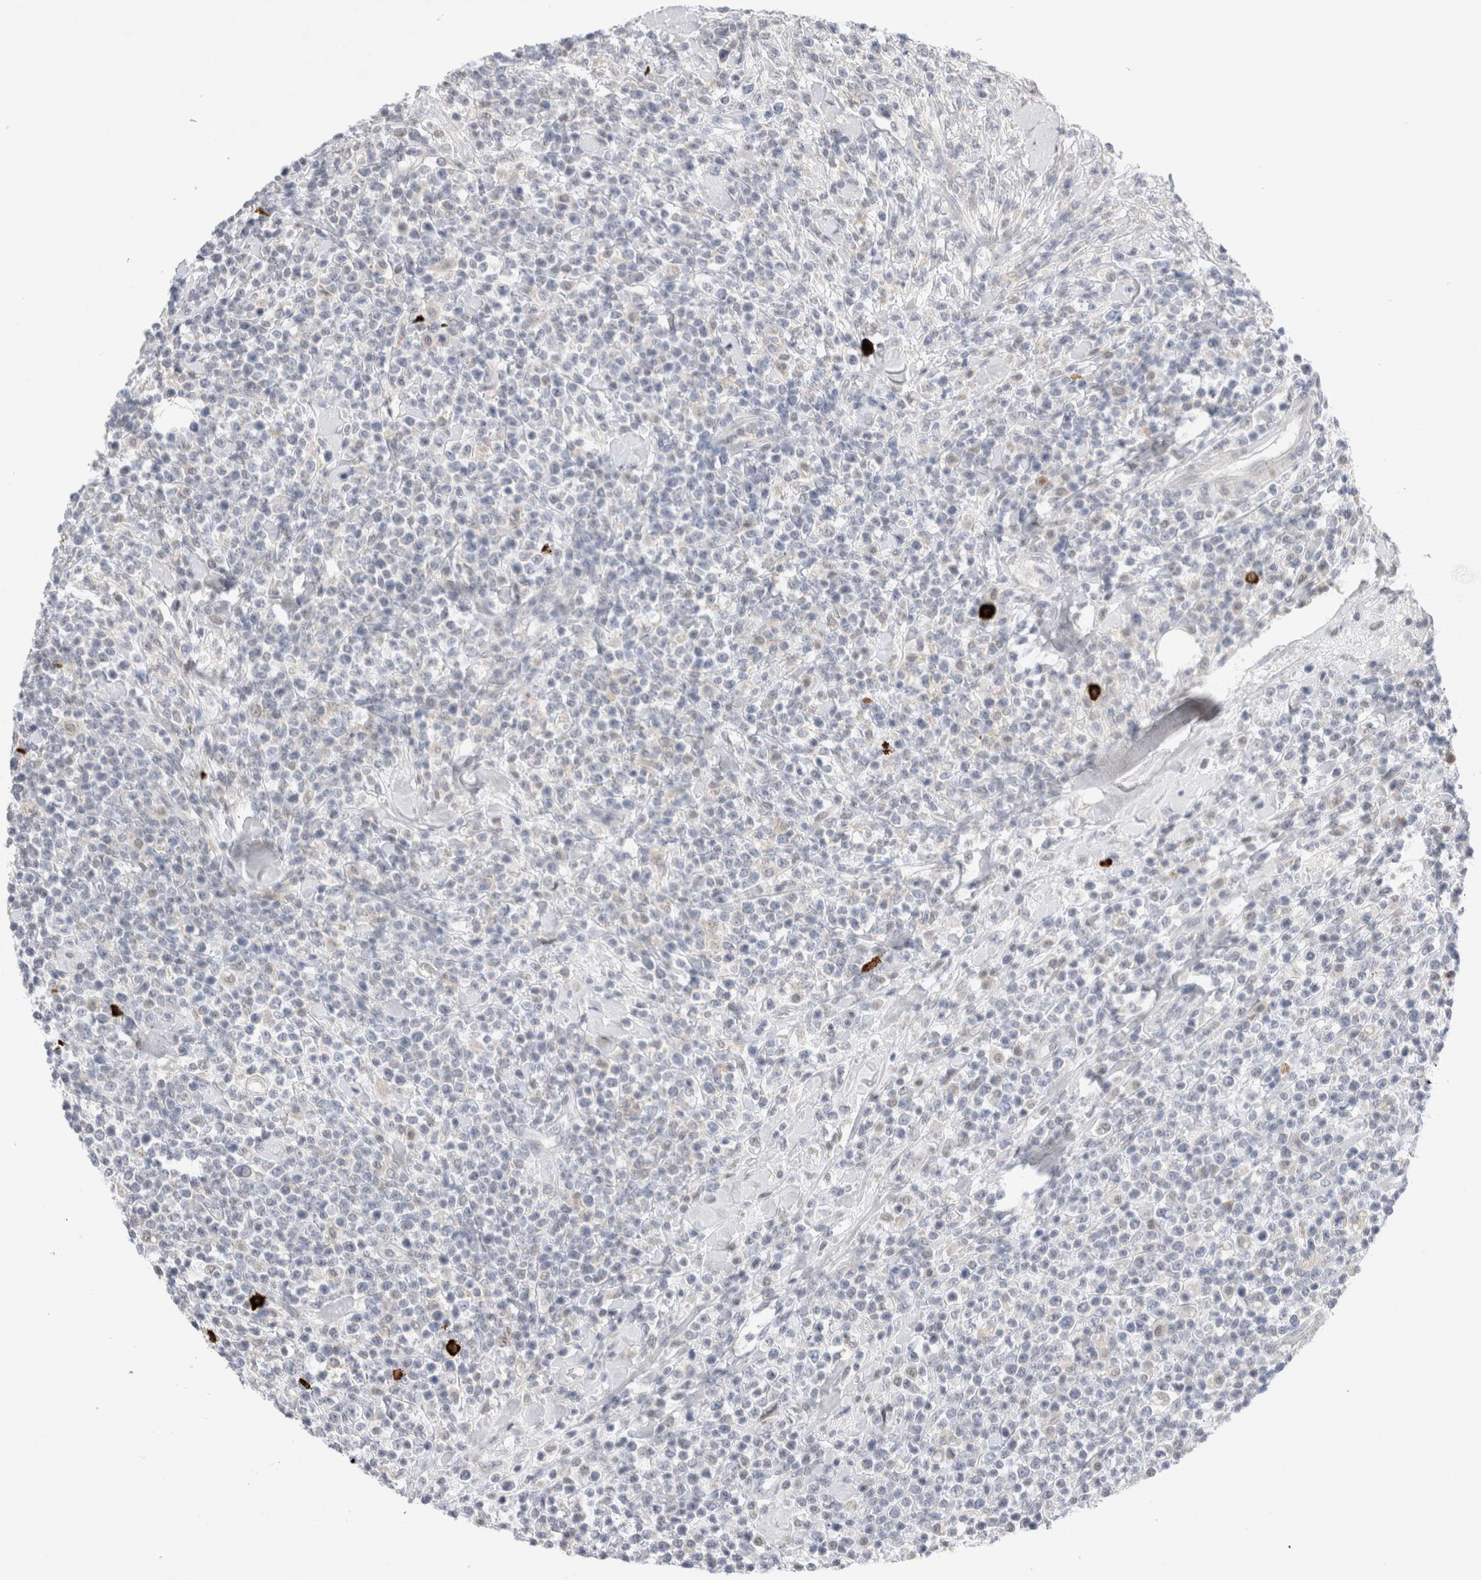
{"staining": {"intensity": "negative", "quantity": "none", "location": "none"}, "tissue": "lymphoma", "cell_type": "Tumor cells", "image_type": "cancer", "snomed": [{"axis": "morphology", "description": "Malignant lymphoma, non-Hodgkin's type, High grade"}, {"axis": "topography", "description": "Colon"}], "caption": "The immunohistochemistry image has no significant staining in tumor cells of high-grade malignant lymphoma, non-Hodgkin's type tissue.", "gene": "SLC22A12", "patient": {"sex": "female", "age": 53}}